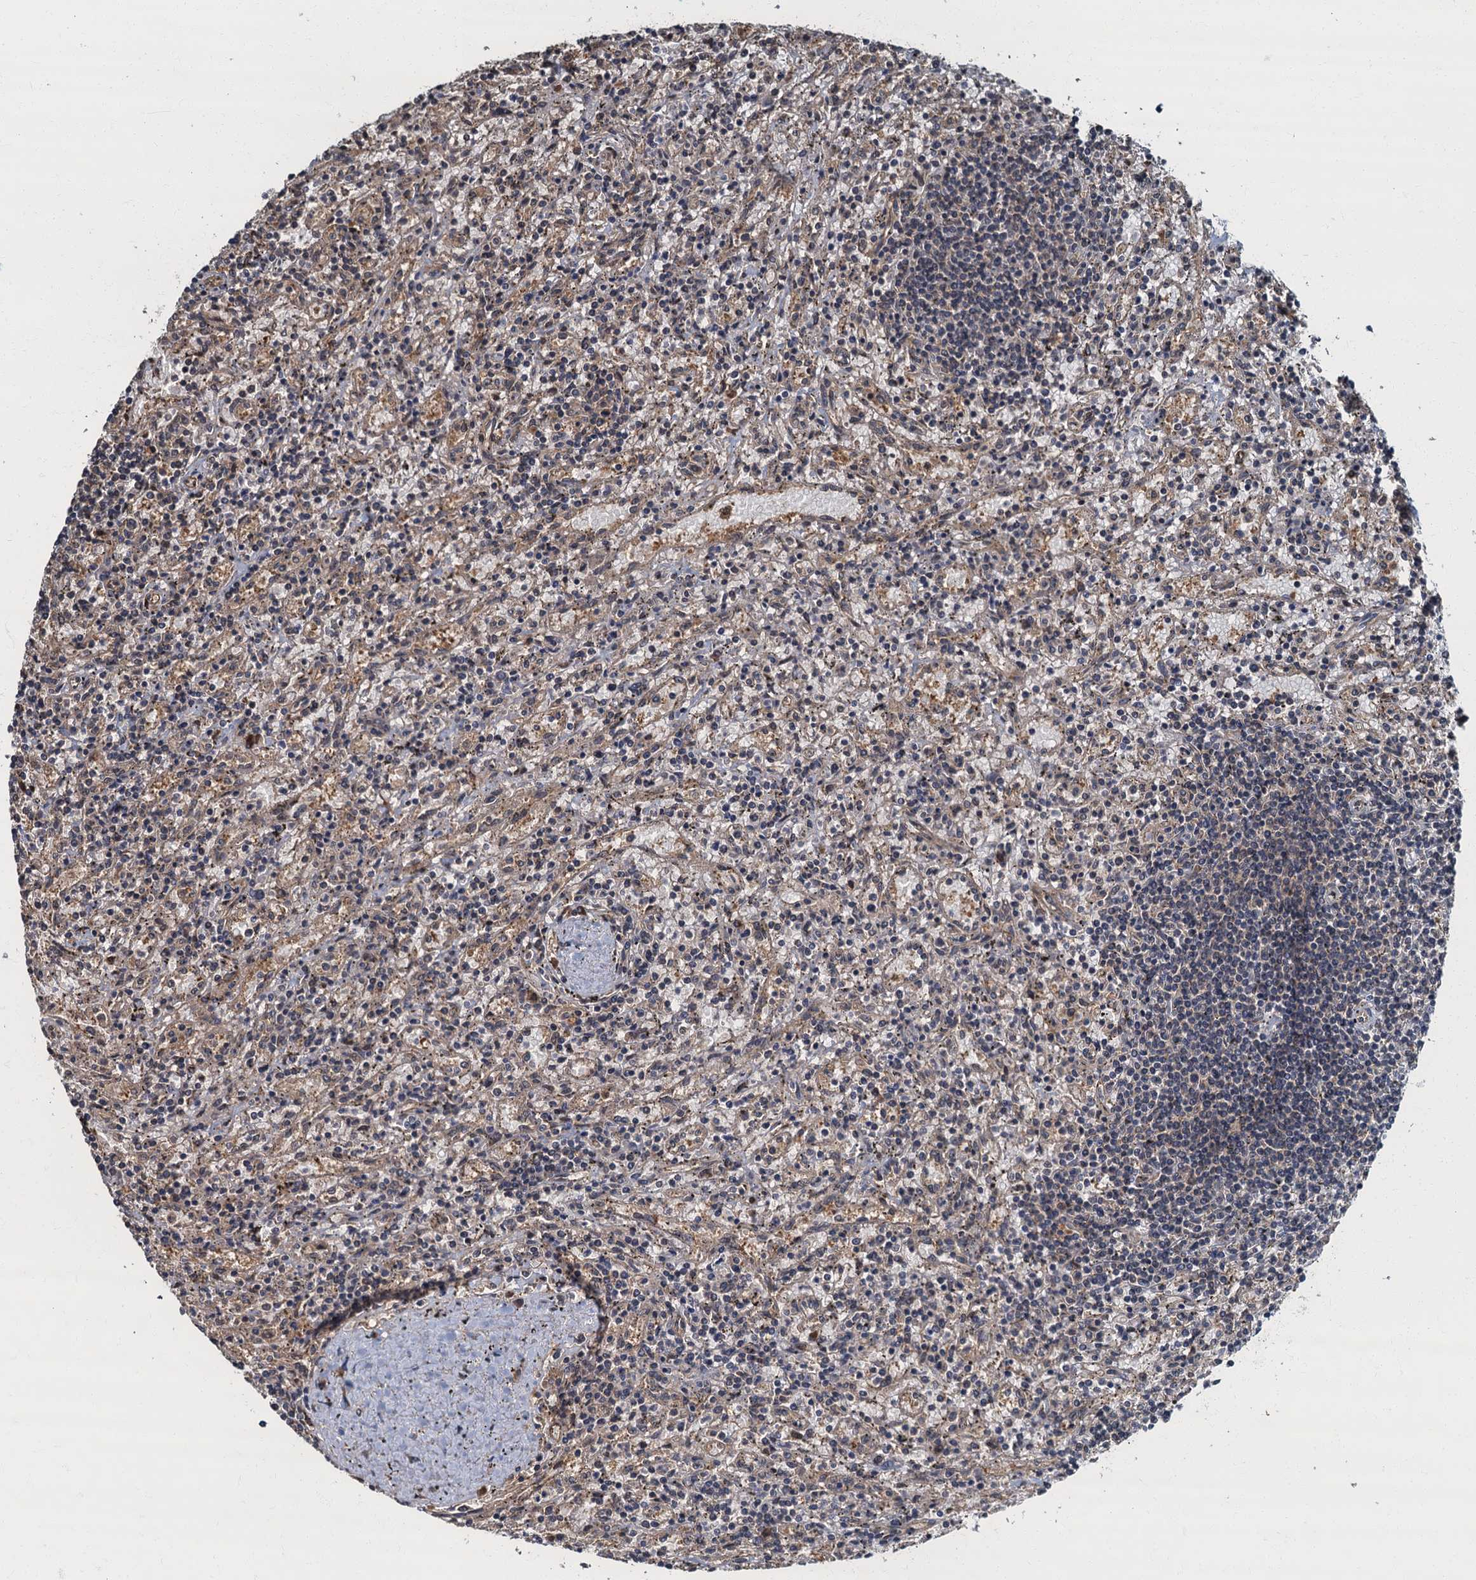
{"staining": {"intensity": "negative", "quantity": "none", "location": "none"}, "tissue": "lymphoma", "cell_type": "Tumor cells", "image_type": "cancer", "snomed": [{"axis": "morphology", "description": "Malignant lymphoma, non-Hodgkin's type, Low grade"}, {"axis": "topography", "description": "Spleen"}], "caption": "The micrograph exhibits no staining of tumor cells in lymphoma.", "gene": "TBCK", "patient": {"sex": "male", "age": 76}}